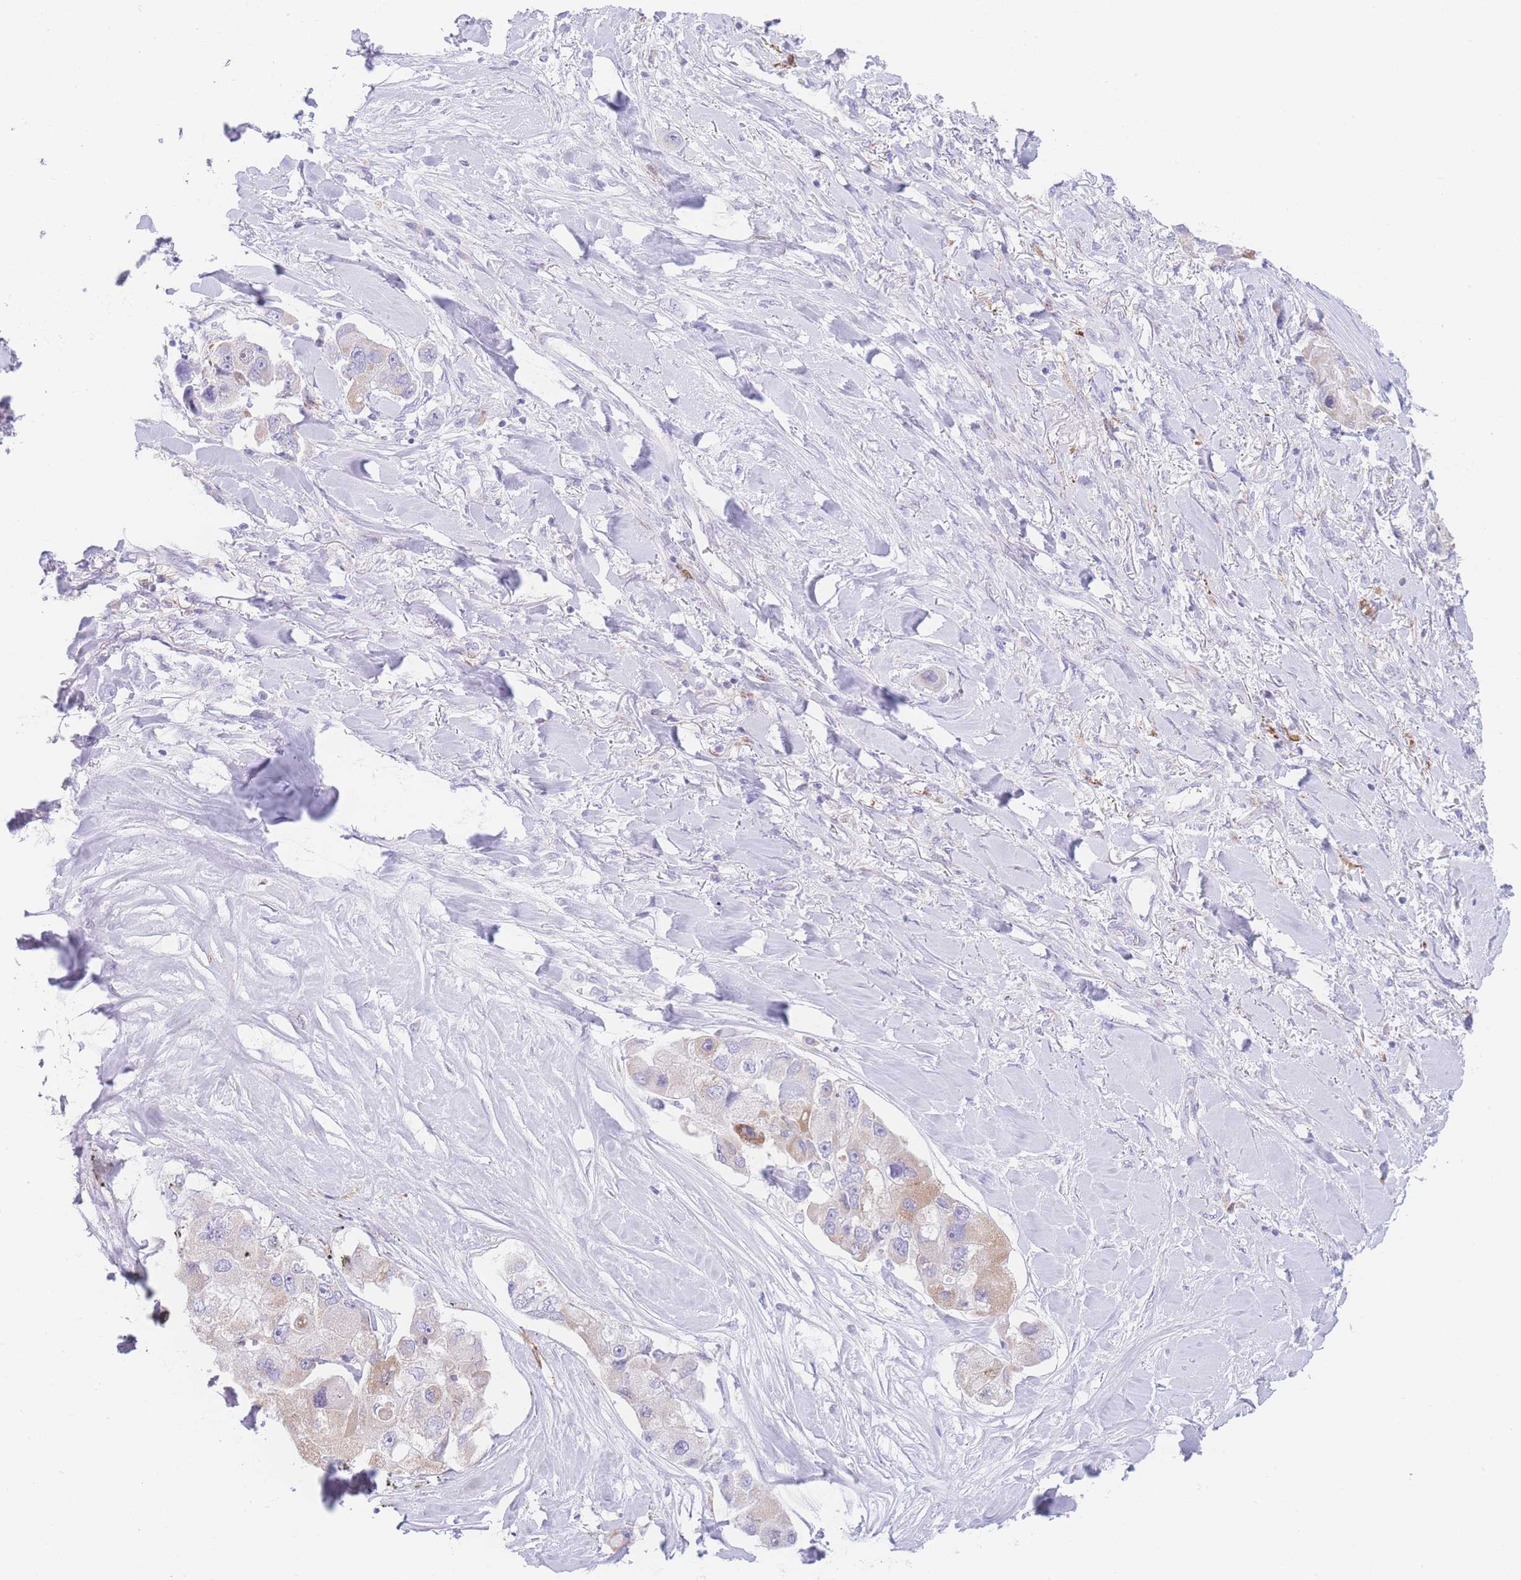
{"staining": {"intensity": "moderate", "quantity": "<25%", "location": "cytoplasmic/membranous"}, "tissue": "lung cancer", "cell_type": "Tumor cells", "image_type": "cancer", "snomed": [{"axis": "morphology", "description": "Adenocarcinoma, NOS"}, {"axis": "topography", "description": "Lung"}], "caption": "Lung cancer was stained to show a protein in brown. There is low levels of moderate cytoplasmic/membranous staining in approximately <25% of tumor cells.", "gene": "NBEAL1", "patient": {"sex": "female", "age": 54}}